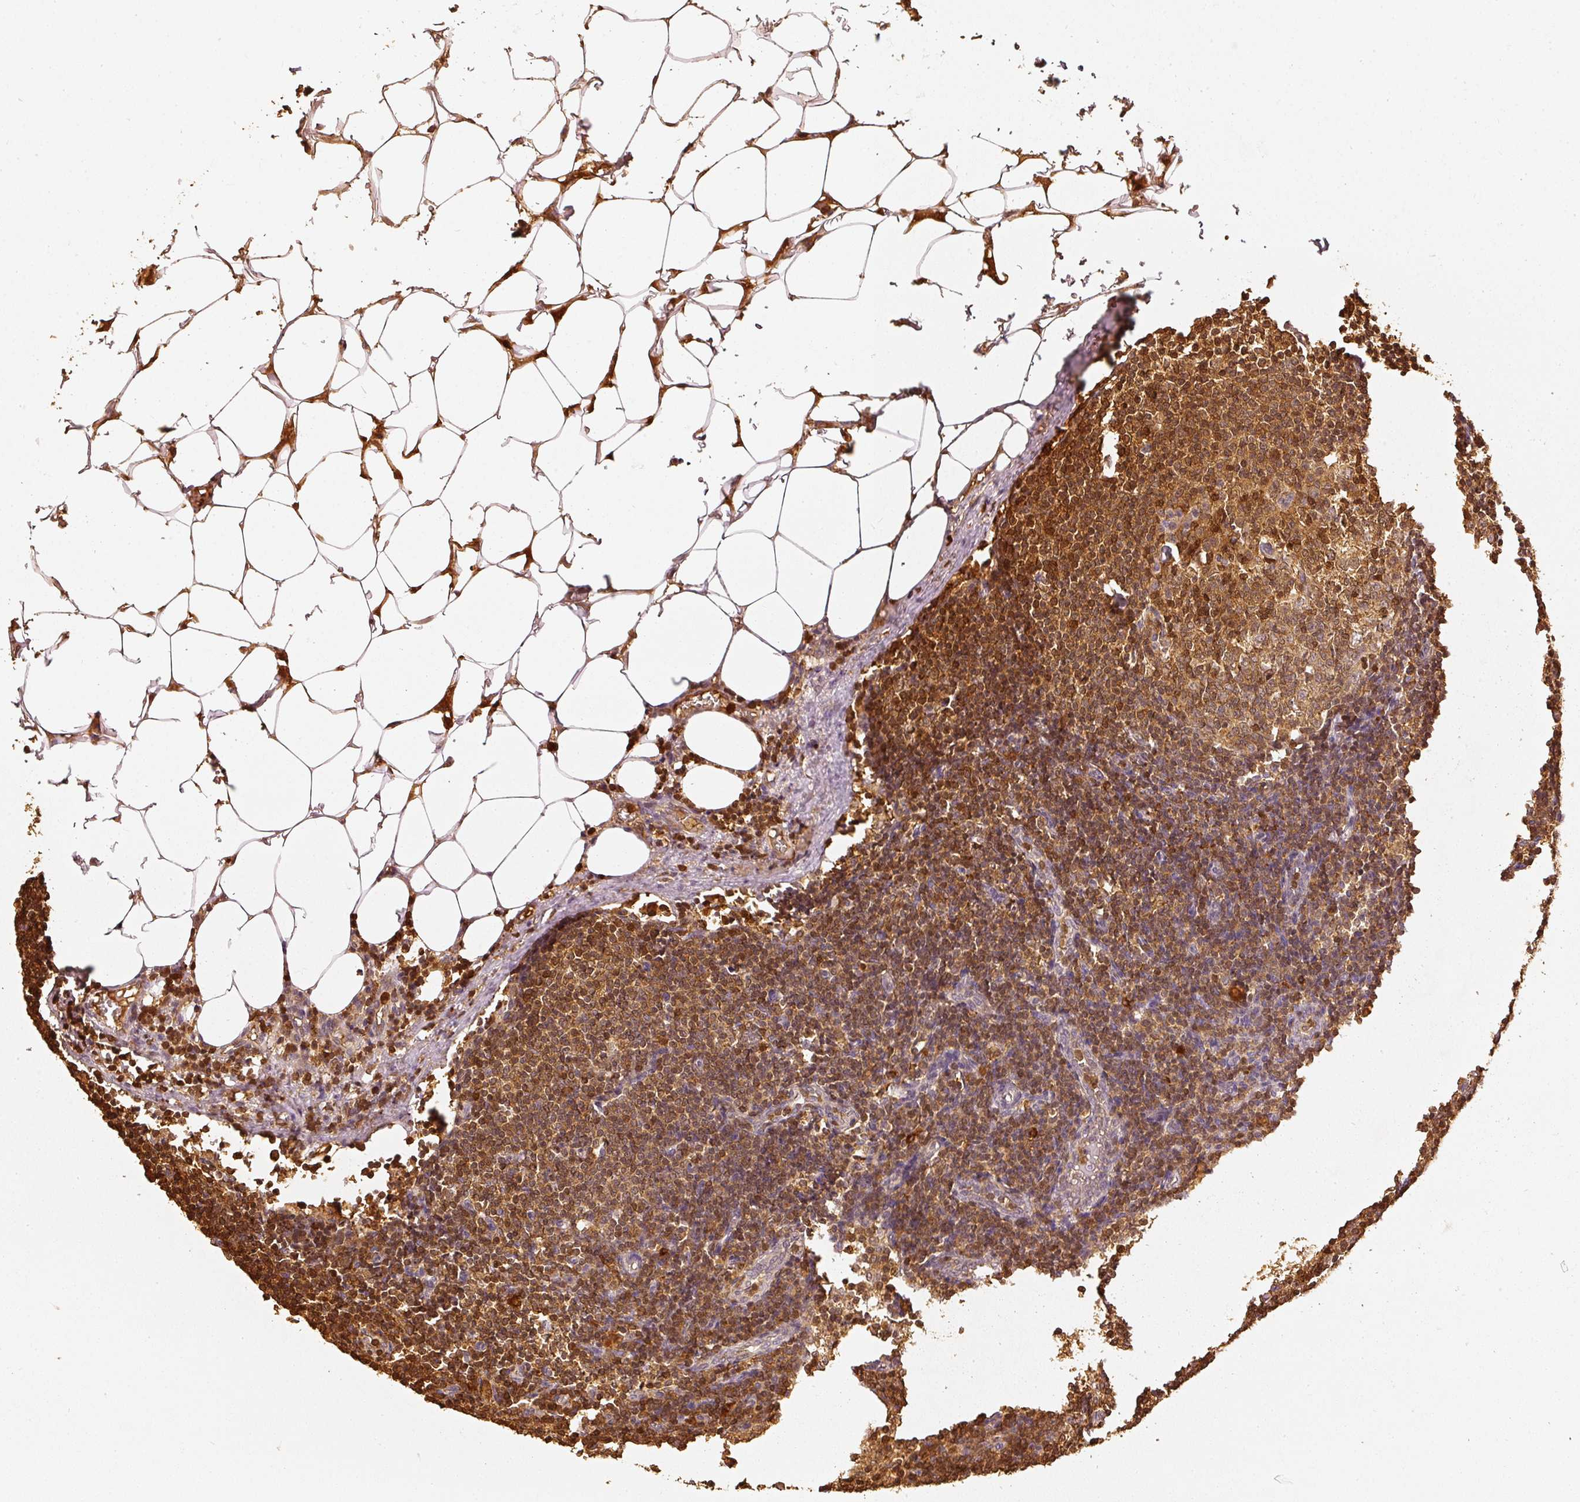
{"staining": {"intensity": "strong", "quantity": ">75%", "location": "cytoplasmic/membranous"}, "tissue": "lymph node", "cell_type": "Germinal center cells", "image_type": "normal", "snomed": [{"axis": "morphology", "description": "Normal tissue, NOS"}, {"axis": "topography", "description": "Lymph node"}], "caption": "A brown stain shows strong cytoplasmic/membranous staining of a protein in germinal center cells of unremarkable lymph node.", "gene": "PFN1", "patient": {"sex": "male", "age": 49}}